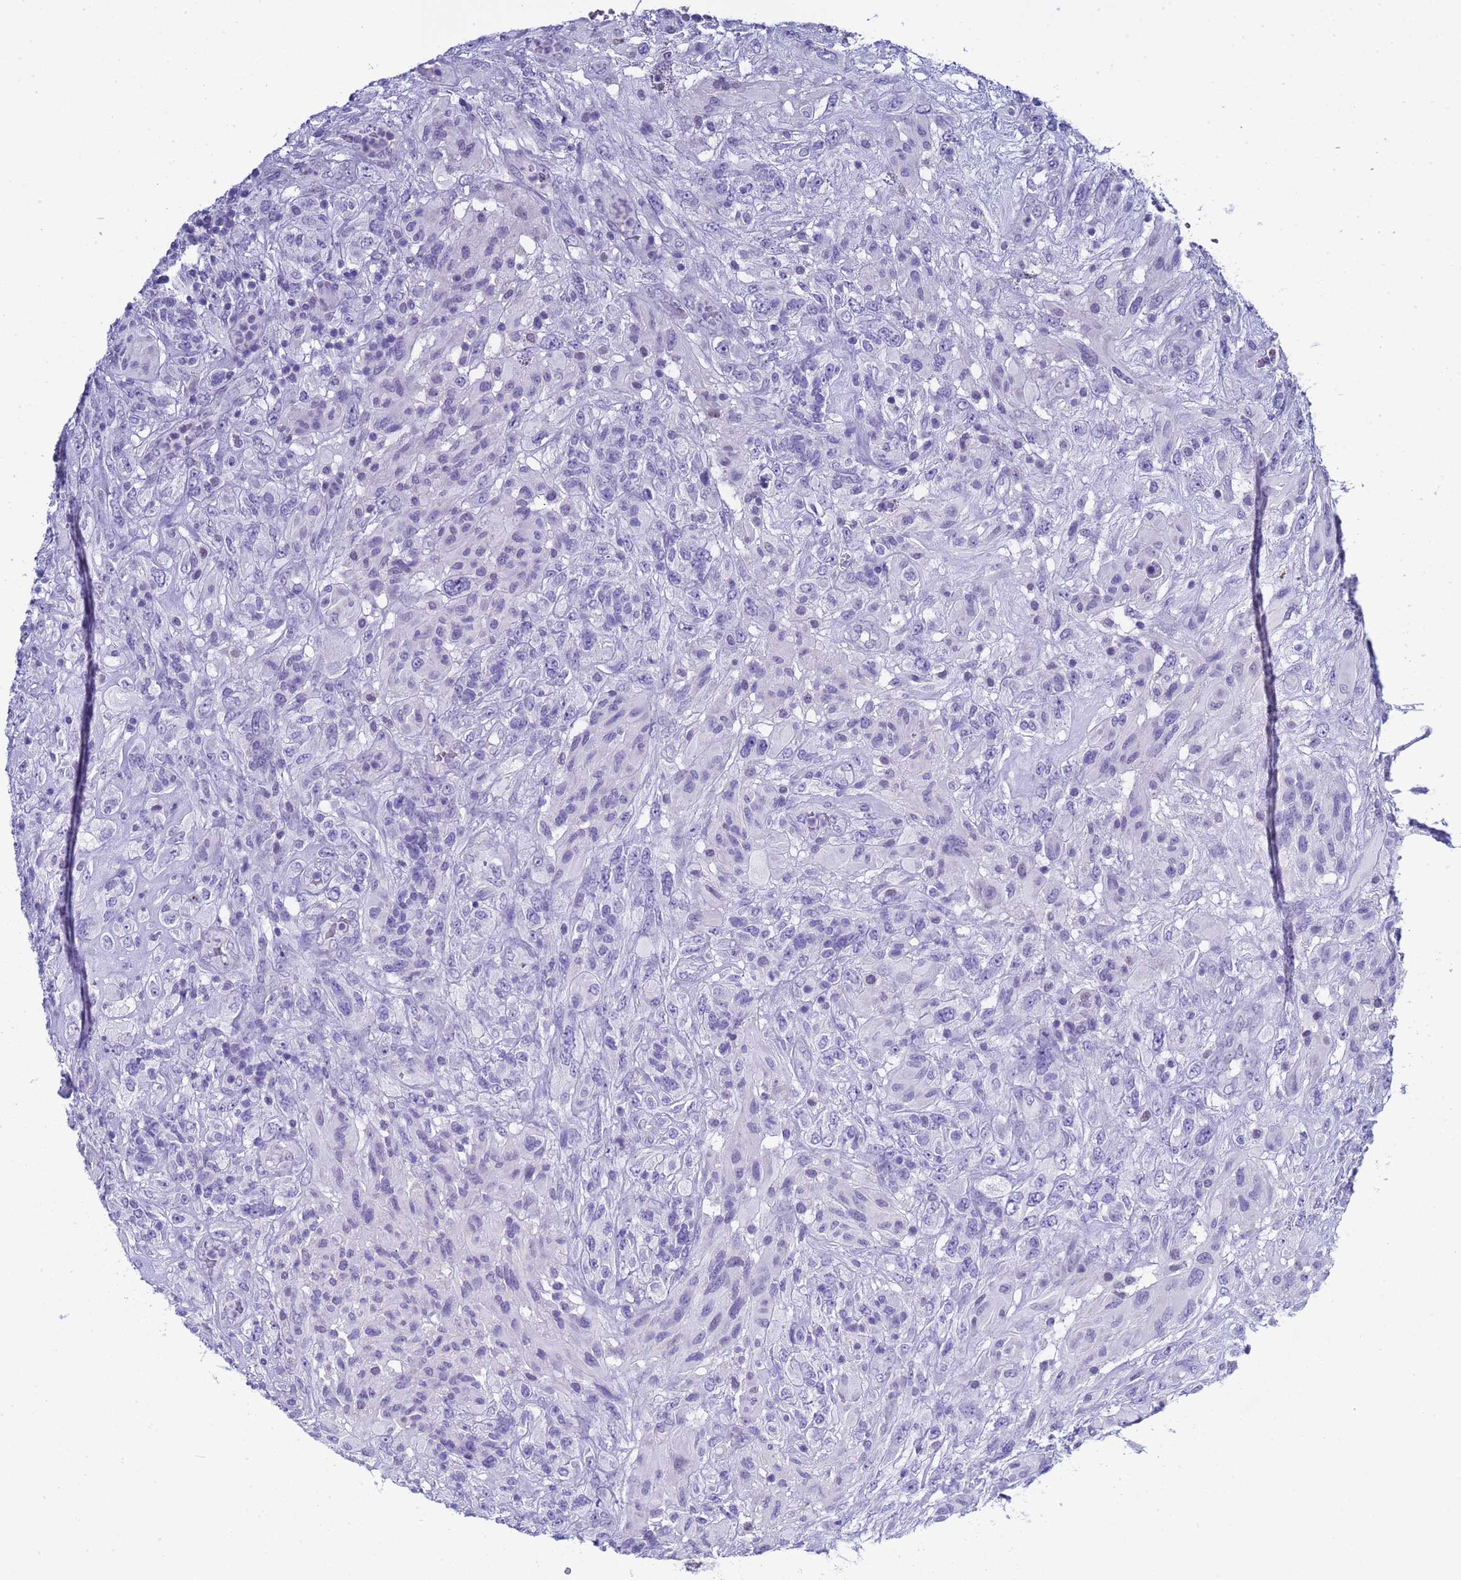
{"staining": {"intensity": "negative", "quantity": "none", "location": "none"}, "tissue": "glioma", "cell_type": "Tumor cells", "image_type": "cancer", "snomed": [{"axis": "morphology", "description": "Glioma, malignant, High grade"}, {"axis": "topography", "description": "Brain"}], "caption": "DAB (3,3'-diaminobenzidine) immunohistochemical staining of malignant high-grade glioma displays no significant positivity in tumor cells.", "gene": "CTRC", "patient": {"sex": "male", "age": 61}}